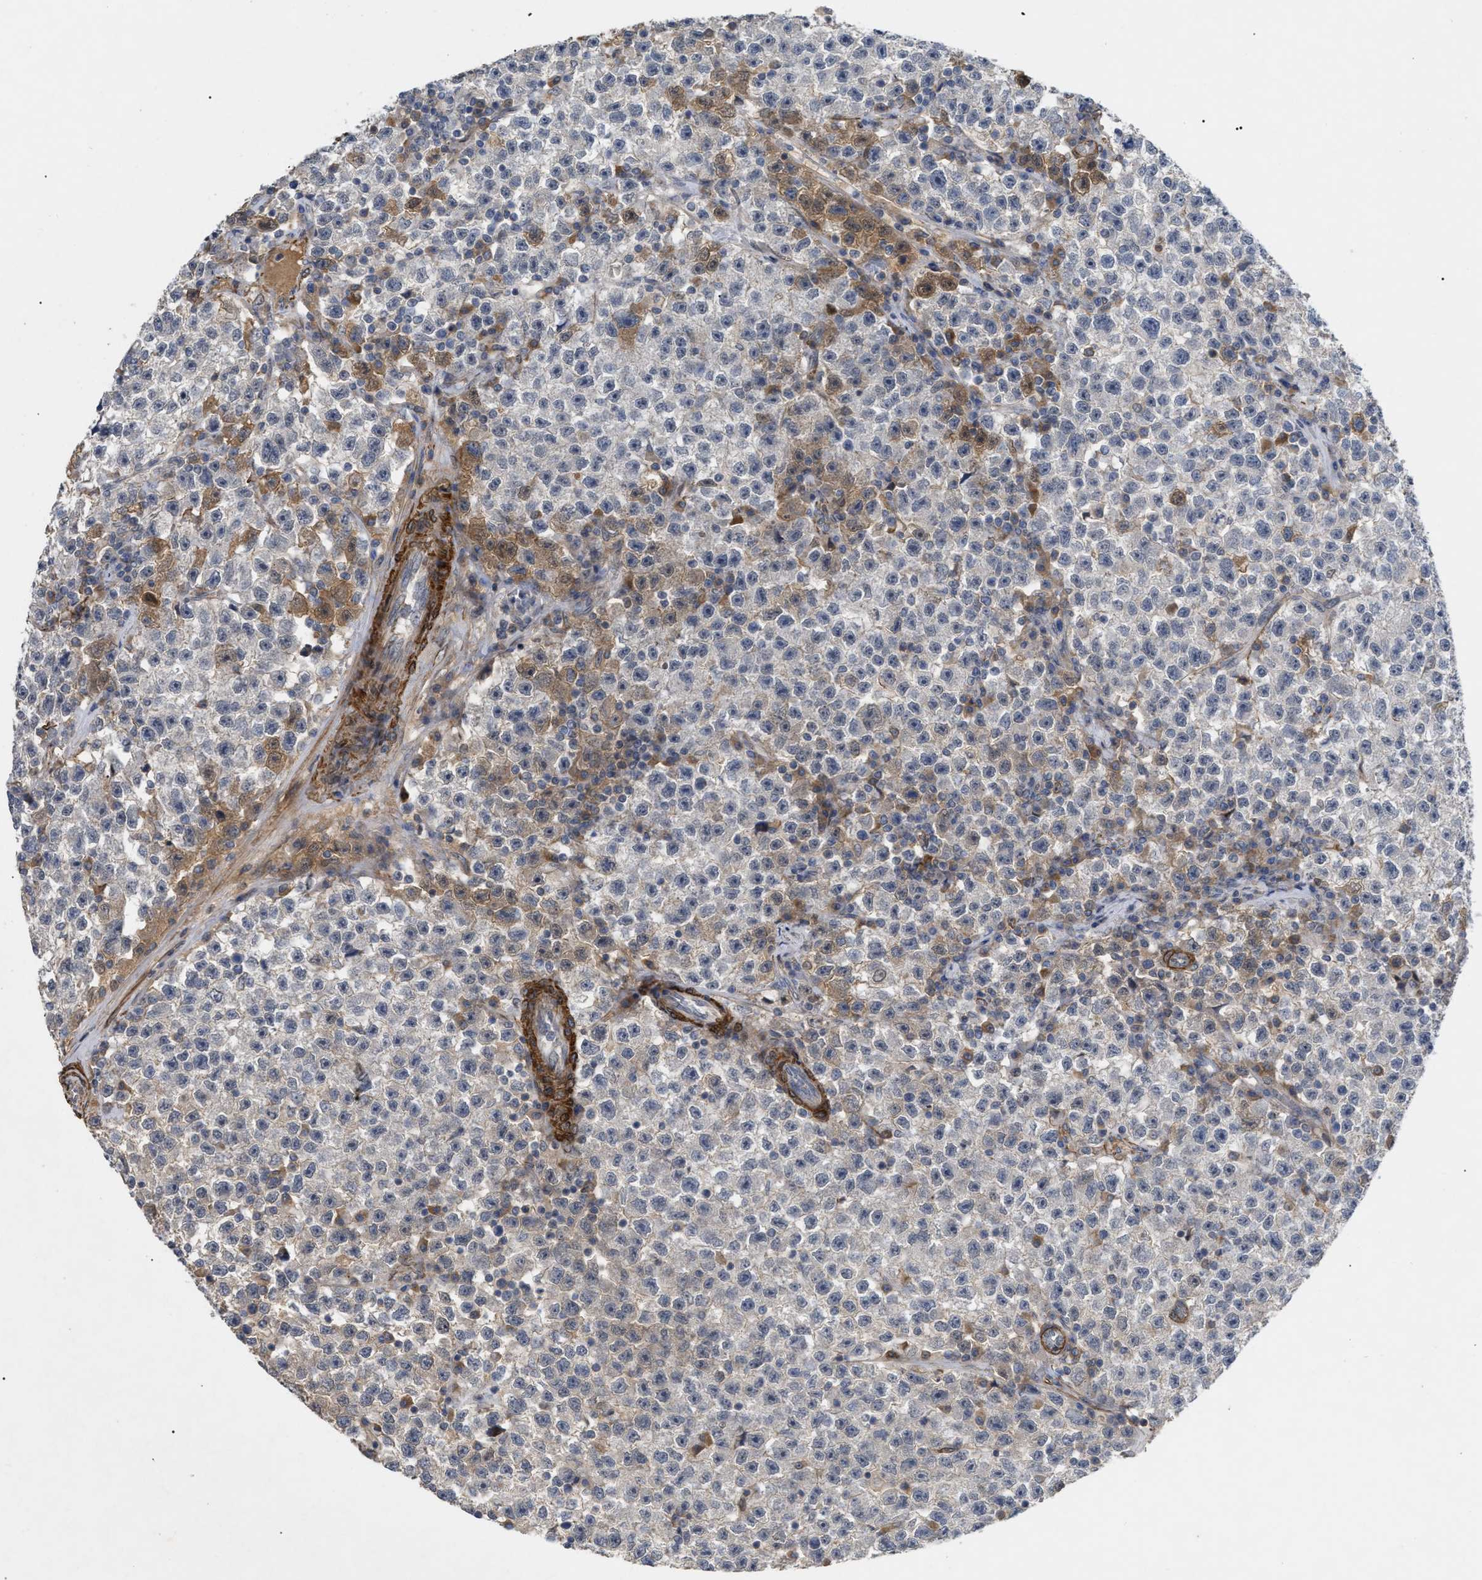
{"staining": {"intensity": "negative", "quantity": "none", "location": "none"}, "tissue": "testis cancer", "cell_type": "Tumor cells", "image_type": "cancer", "snomed": [{"axis": "morphology", "description": "Seminoma, NOS"}, {"axis": "topography", "description": "Testis"}], "caption": "Immunohistochemistry (IHC) histopathology image of testis cancer stained for a protein (brown), which exhibits no expression in tumor cells. (IHC, brightfield microscopy, high magnification).", "gene": "ST6GALNAC6", "patient": {"sex": "male", "age": 22}}